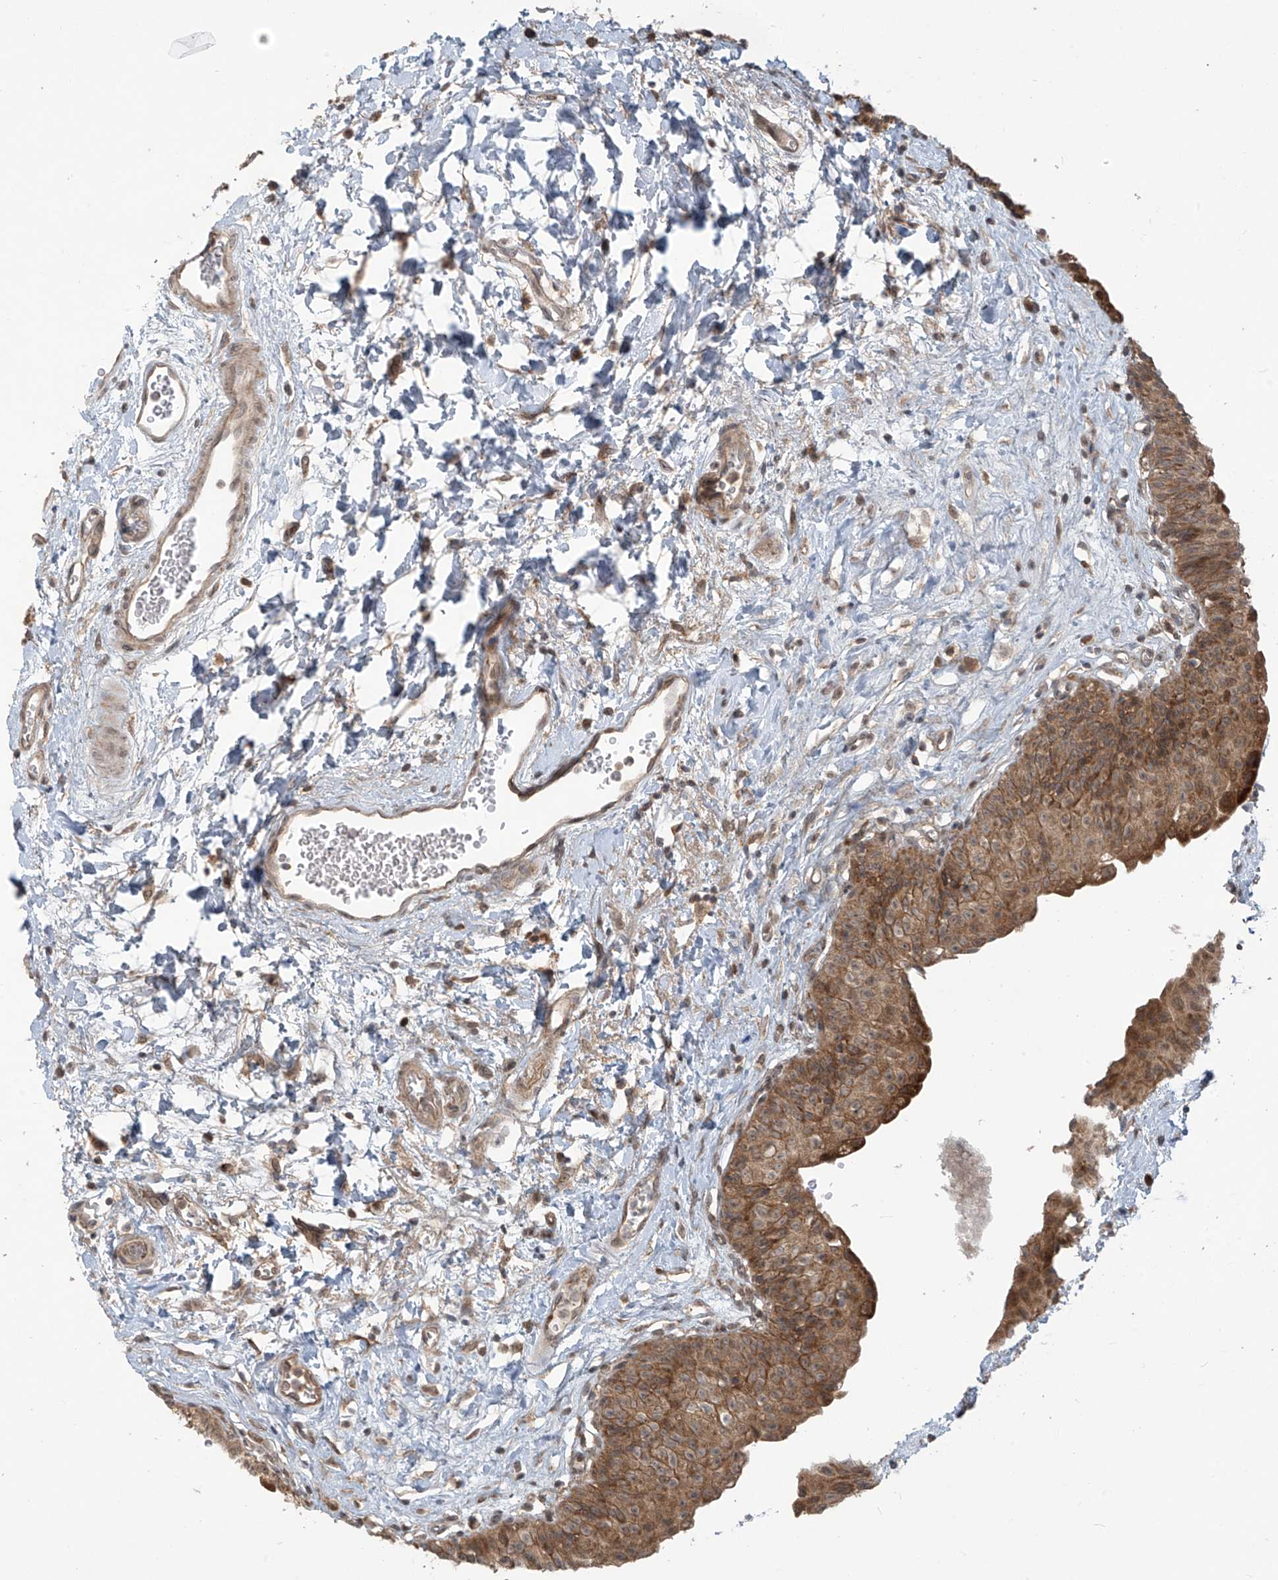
{"staining": {"intensity": "moderate", "quantity": ">75%", "location": "cytoplasmic/membranous"}, "tissue": "urinary bladder", "cell_type": "Urothelial cells", "image_type": "normal", "snomed": [{"axis": "morphology", "description": "Normal tissue, NOS"}, {"axis": "topography", "description": "Urinary bladder"}], "caption": "This micrograph exhibits IHC staining of unremarkable human urinary bladder, with medium moderate cytoplasmic/membranous expression in about >75% of urothelial cells.", "gene": "KATNIP", "patient": {"sex": "male", "age": 51}}